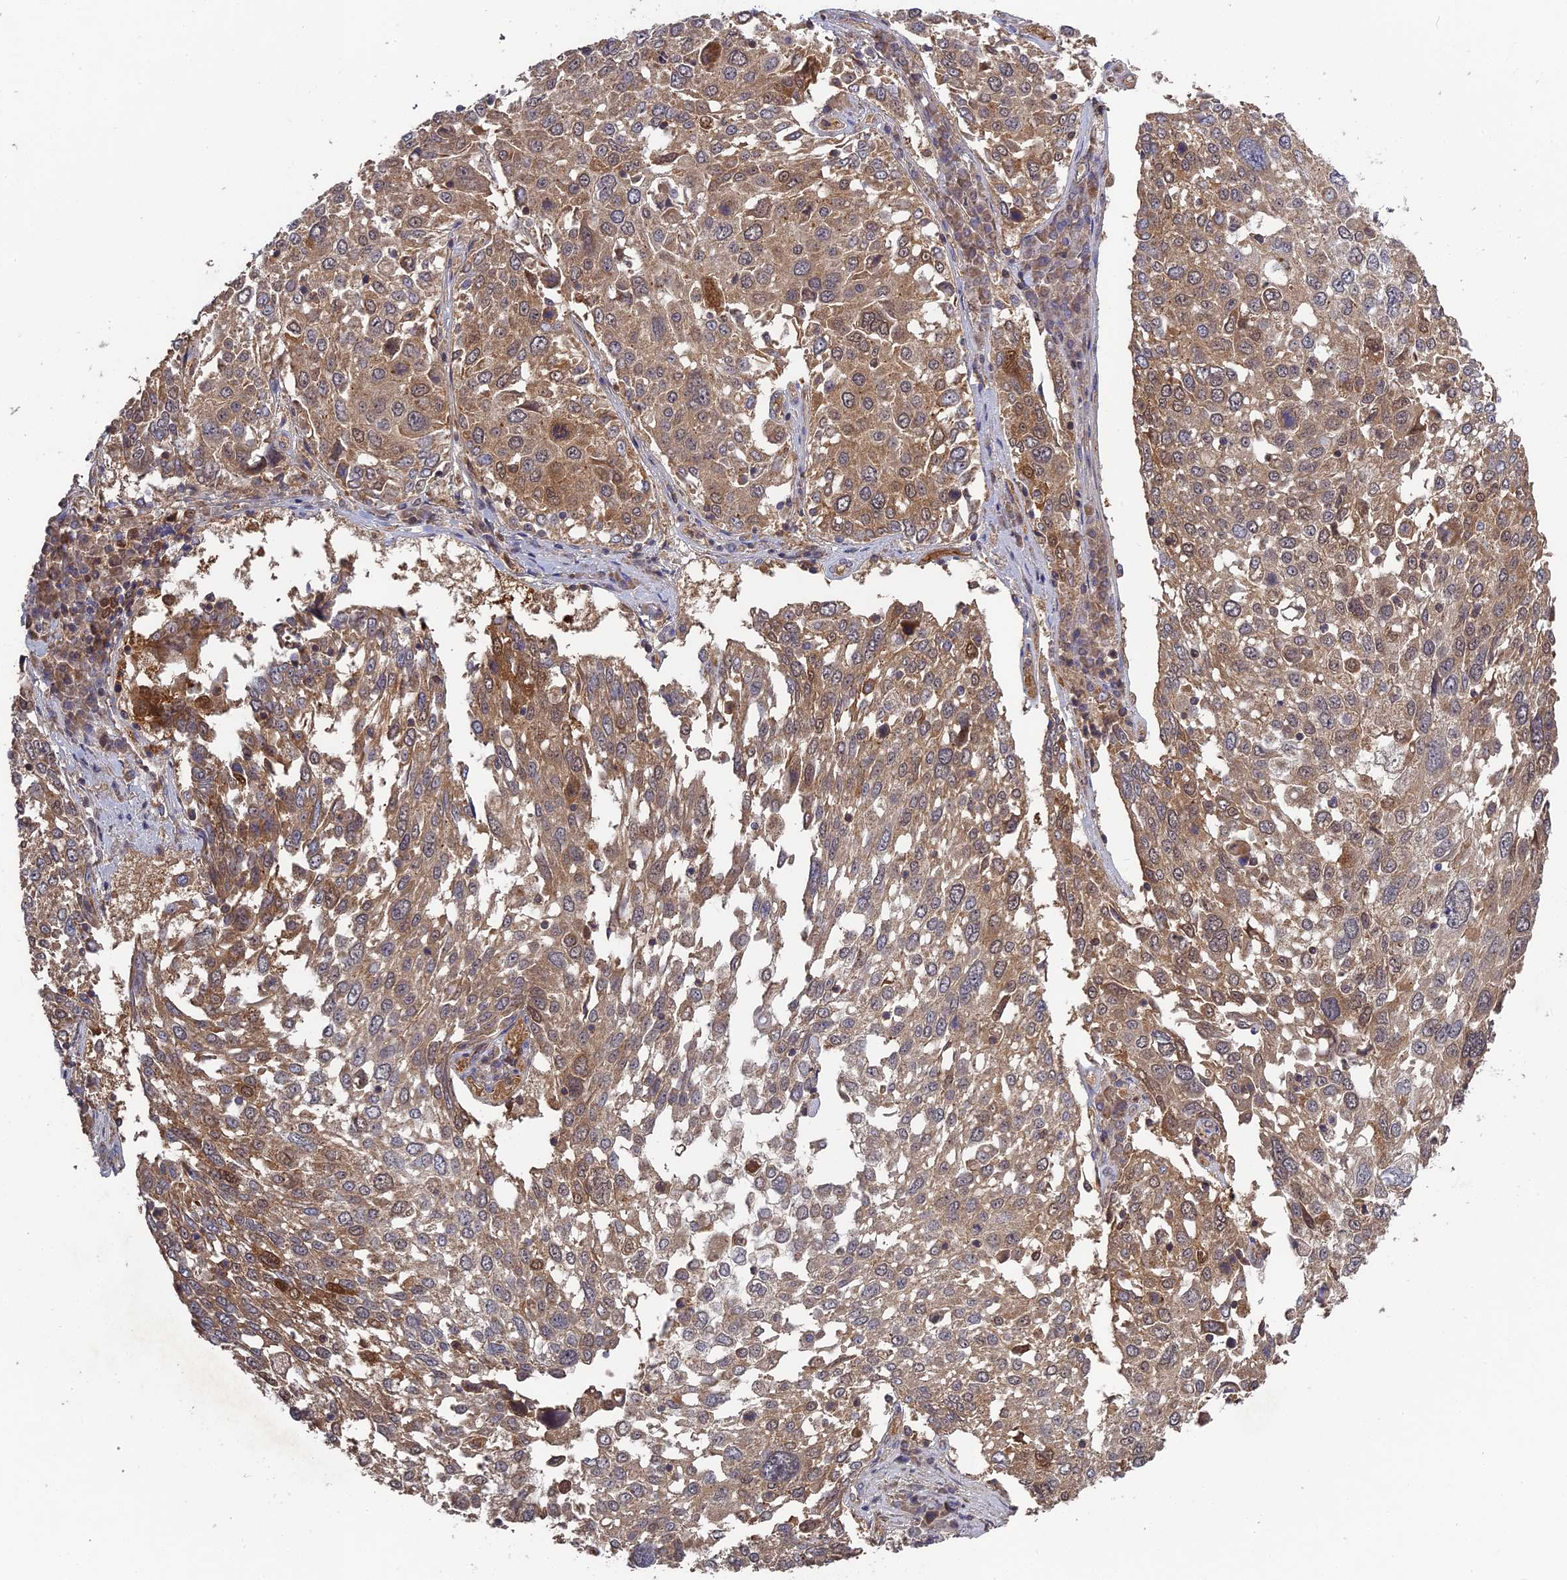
{"staining": {"intensity": "moderate", "quantity": ">75%", "location": "cytoplasmic/membranous,nuclear"}, "tissue": "lung cancer", "cell_type": "Tumor cells", "image_type": "cancer", "snomed": [{"axis": "morphology", "description": "Squamous cell carcinoma, NOS"}, {"axis": "topography", "description": "Lung"}], "caption": "The immunohistochemical stain highlights moderate cytoplasmic/membranous and nuclear positivity in tumor cells of lung cancer (squamous cell carcinoma) tissue. (brown staining indicates protein expression, while blue staining denotes nuclei).", "gene": "RPIA", "patient": {"sex": "male", "age": 65}}